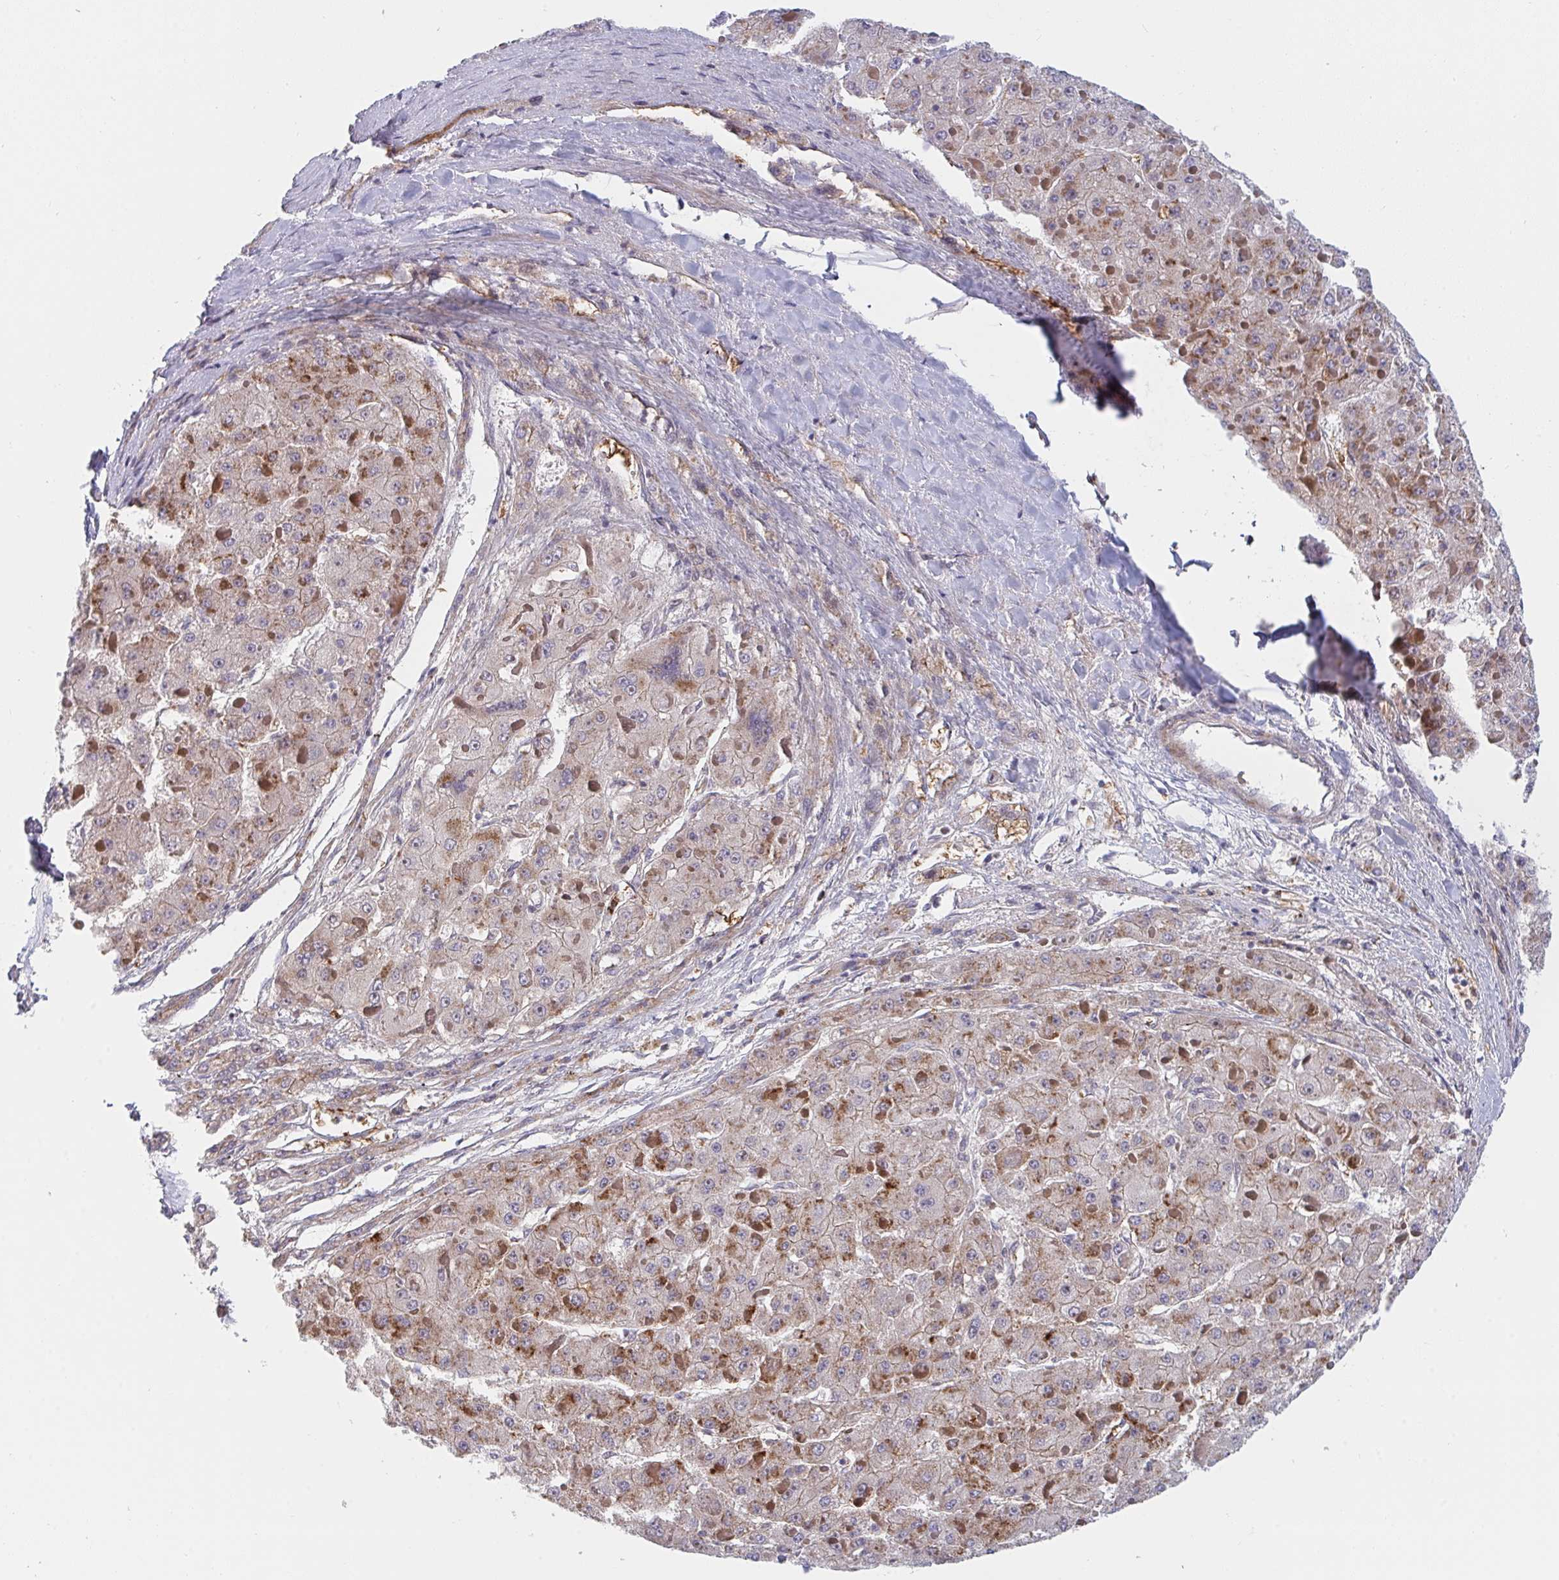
{"staining": {"intensity": "moderate", "quantity": "25%-75%", "location": "cytoplasmic/membranous"}, "tissue": "liver cancer", "cell_type": "Tumor cells", "image_type": "cancer", "snomed": [{"axis": "morphology", "description": "Carcinoma, Hepatocellular, NOS"}, {"axis": "topography", "description": "Liver"}], "caption": "A micrograph of human liver cancer (hepatocellular carcinoma) stained for a protein reveals moderate cytoplasmic/membranous brown staining in tumor cells.", "gene": "TNFSF4", "patient": {"sex": "female", "age": 73}}